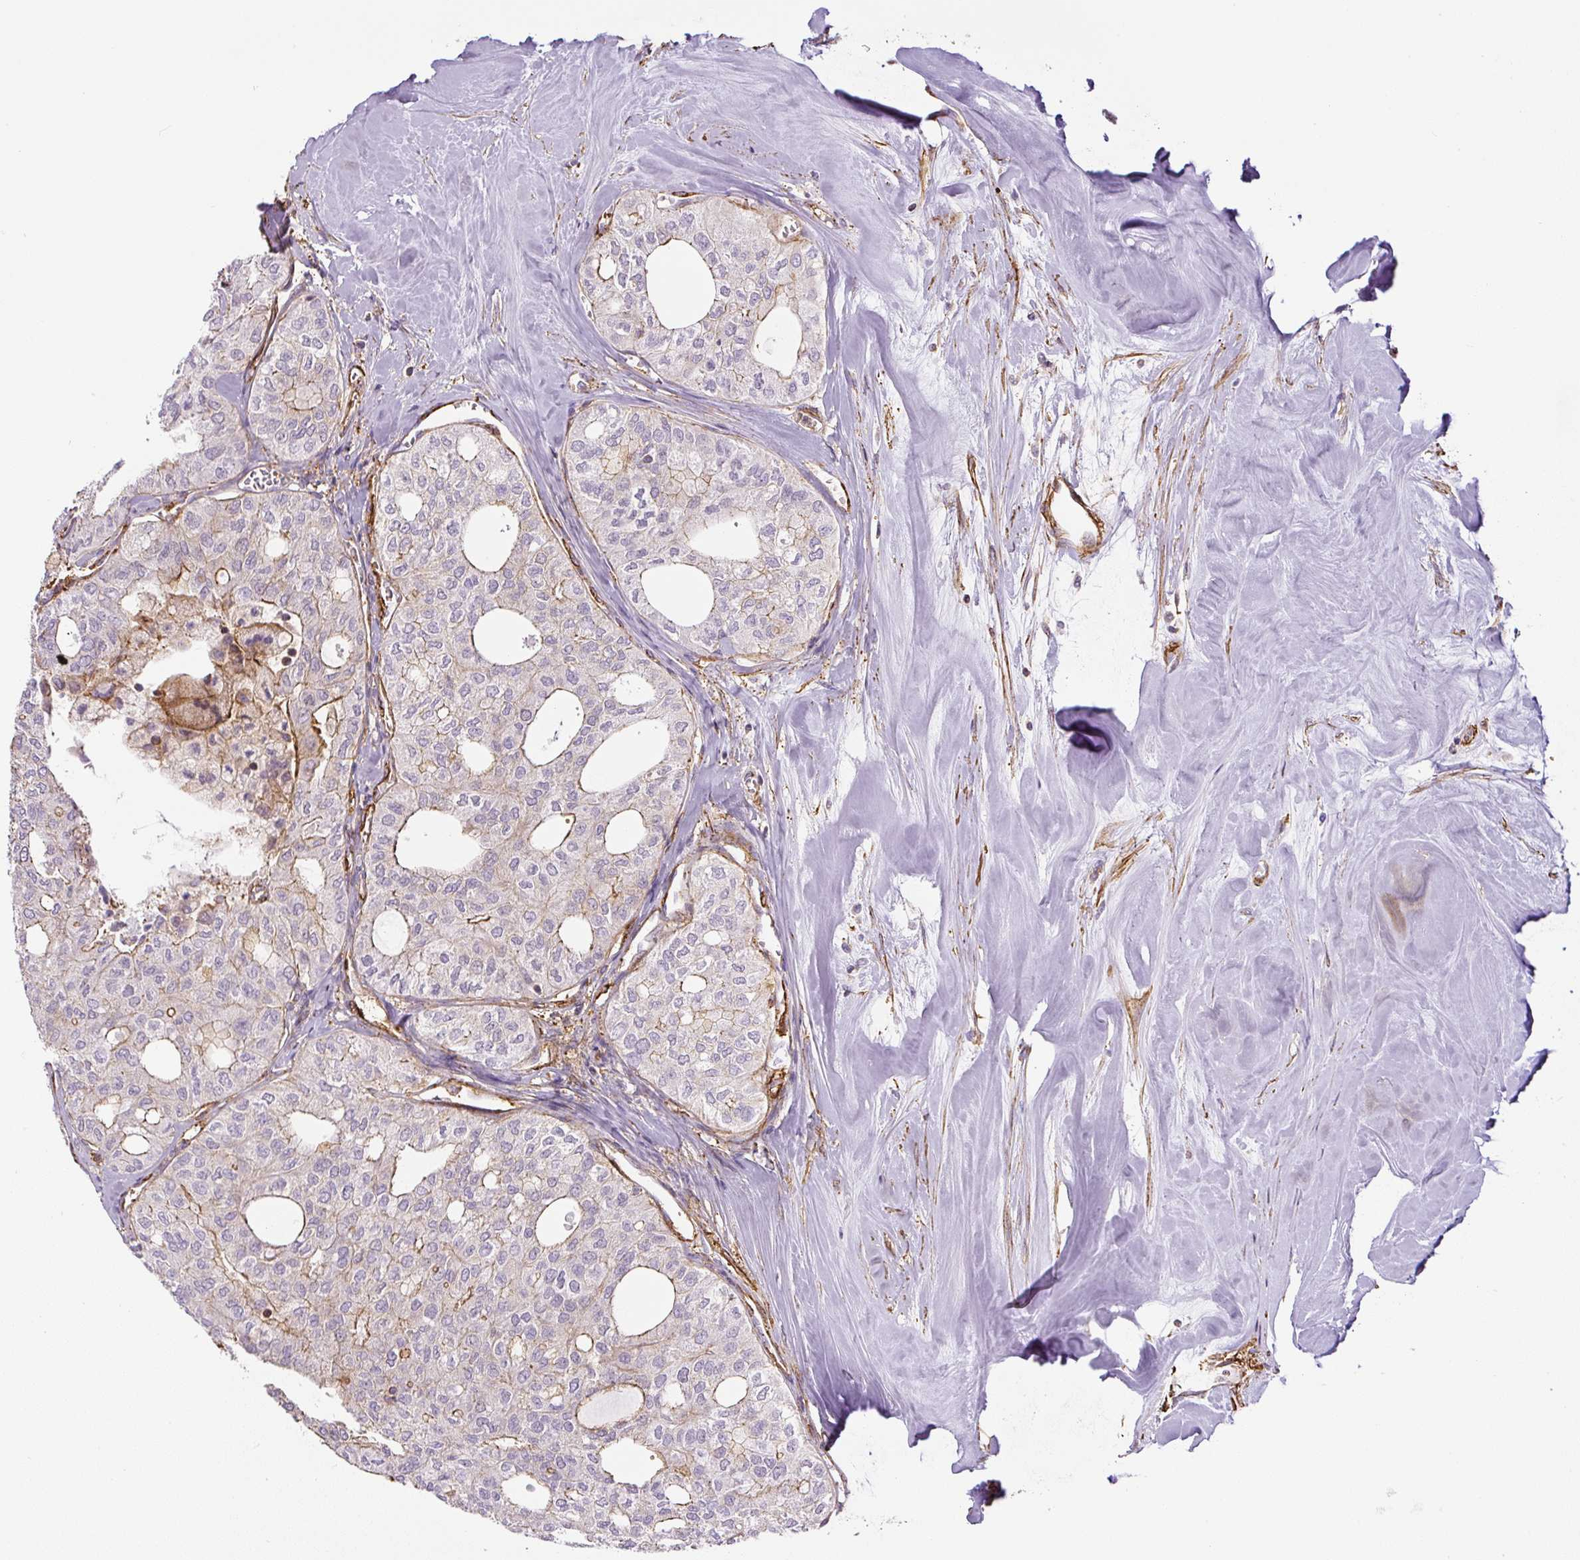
{"staining": {"intensity": "negative", "quantity": "none", "location": "none"}, "tissue": "thyroid cancer", "cell_type": "Tumor cells", "image_type": "cancer", "snomed": [{"axis": "morphology", "description": "Follicular adenoma carcinoma, NOS"}, {"axis": "topography", "description": "Thyroid gland"}], "caption": "This photomicrograph is of follicular adenoma carcinoma (thyroid) stained with immunohistochemistry to label a protein in brown with the nuclei are counter-stained blue. There is no expression in tumor cells.", "gene": "MYL12A", "patient": {"sex": "male", "age": 75}}